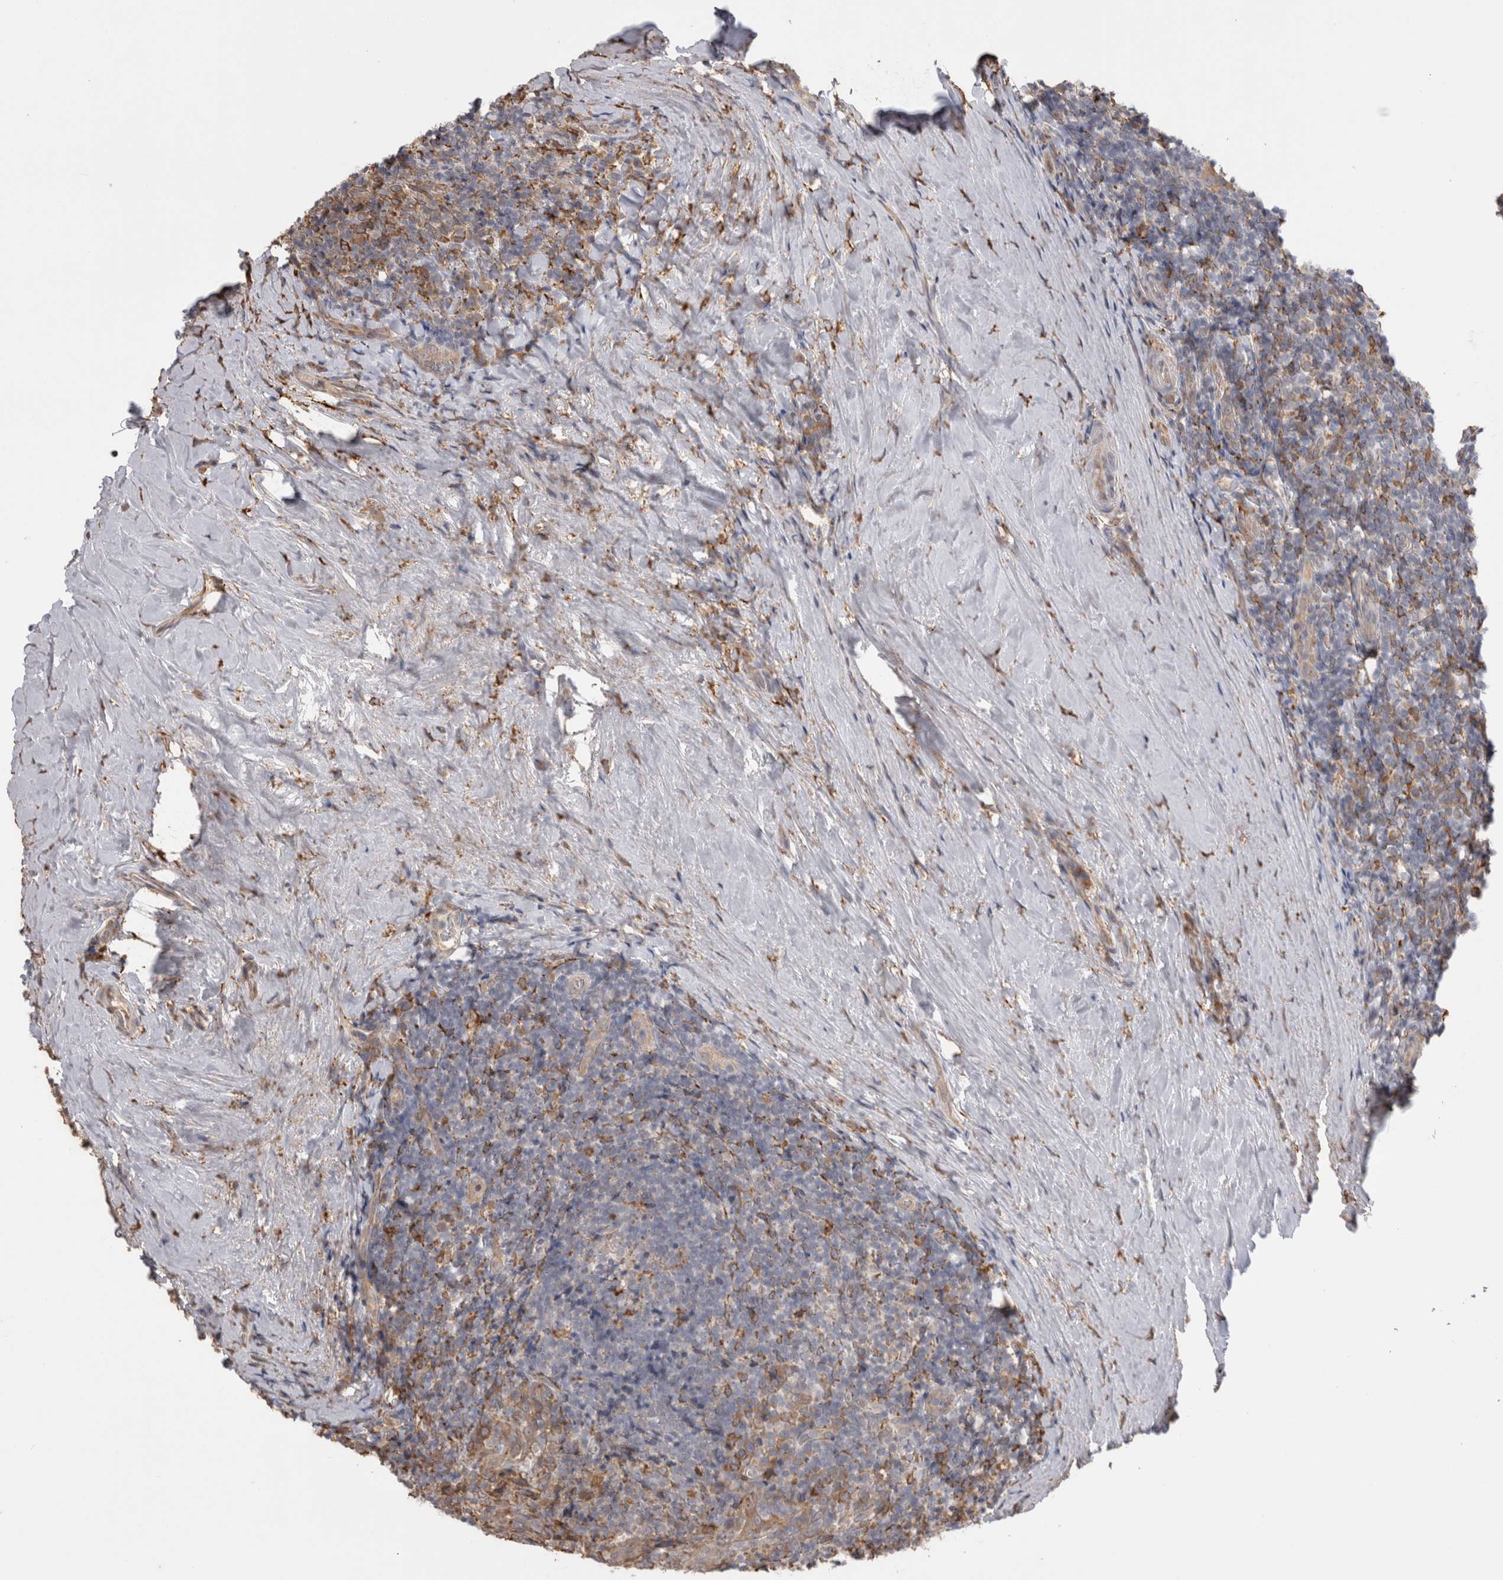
{"staining": {"intensity": "strong", "quantity": "<25%", "location": "cytoplasmic/membranous"}, "tissue": "tonsil", "cell_type": "Germinal center cells", "image_type": "normal", "snomed": [{"axis": "morphology", "description": "Normal tissue, NOS"}, {"axis": "topography", "description": "Tonsil"}], "caption": "Protein staining exhibits strong cytoplasmic/membranous expression in about <25% of germinal center cells in normal tonsil.", "gene": "LRPAP1", "patient": {"sex": "male", "age": 37}}